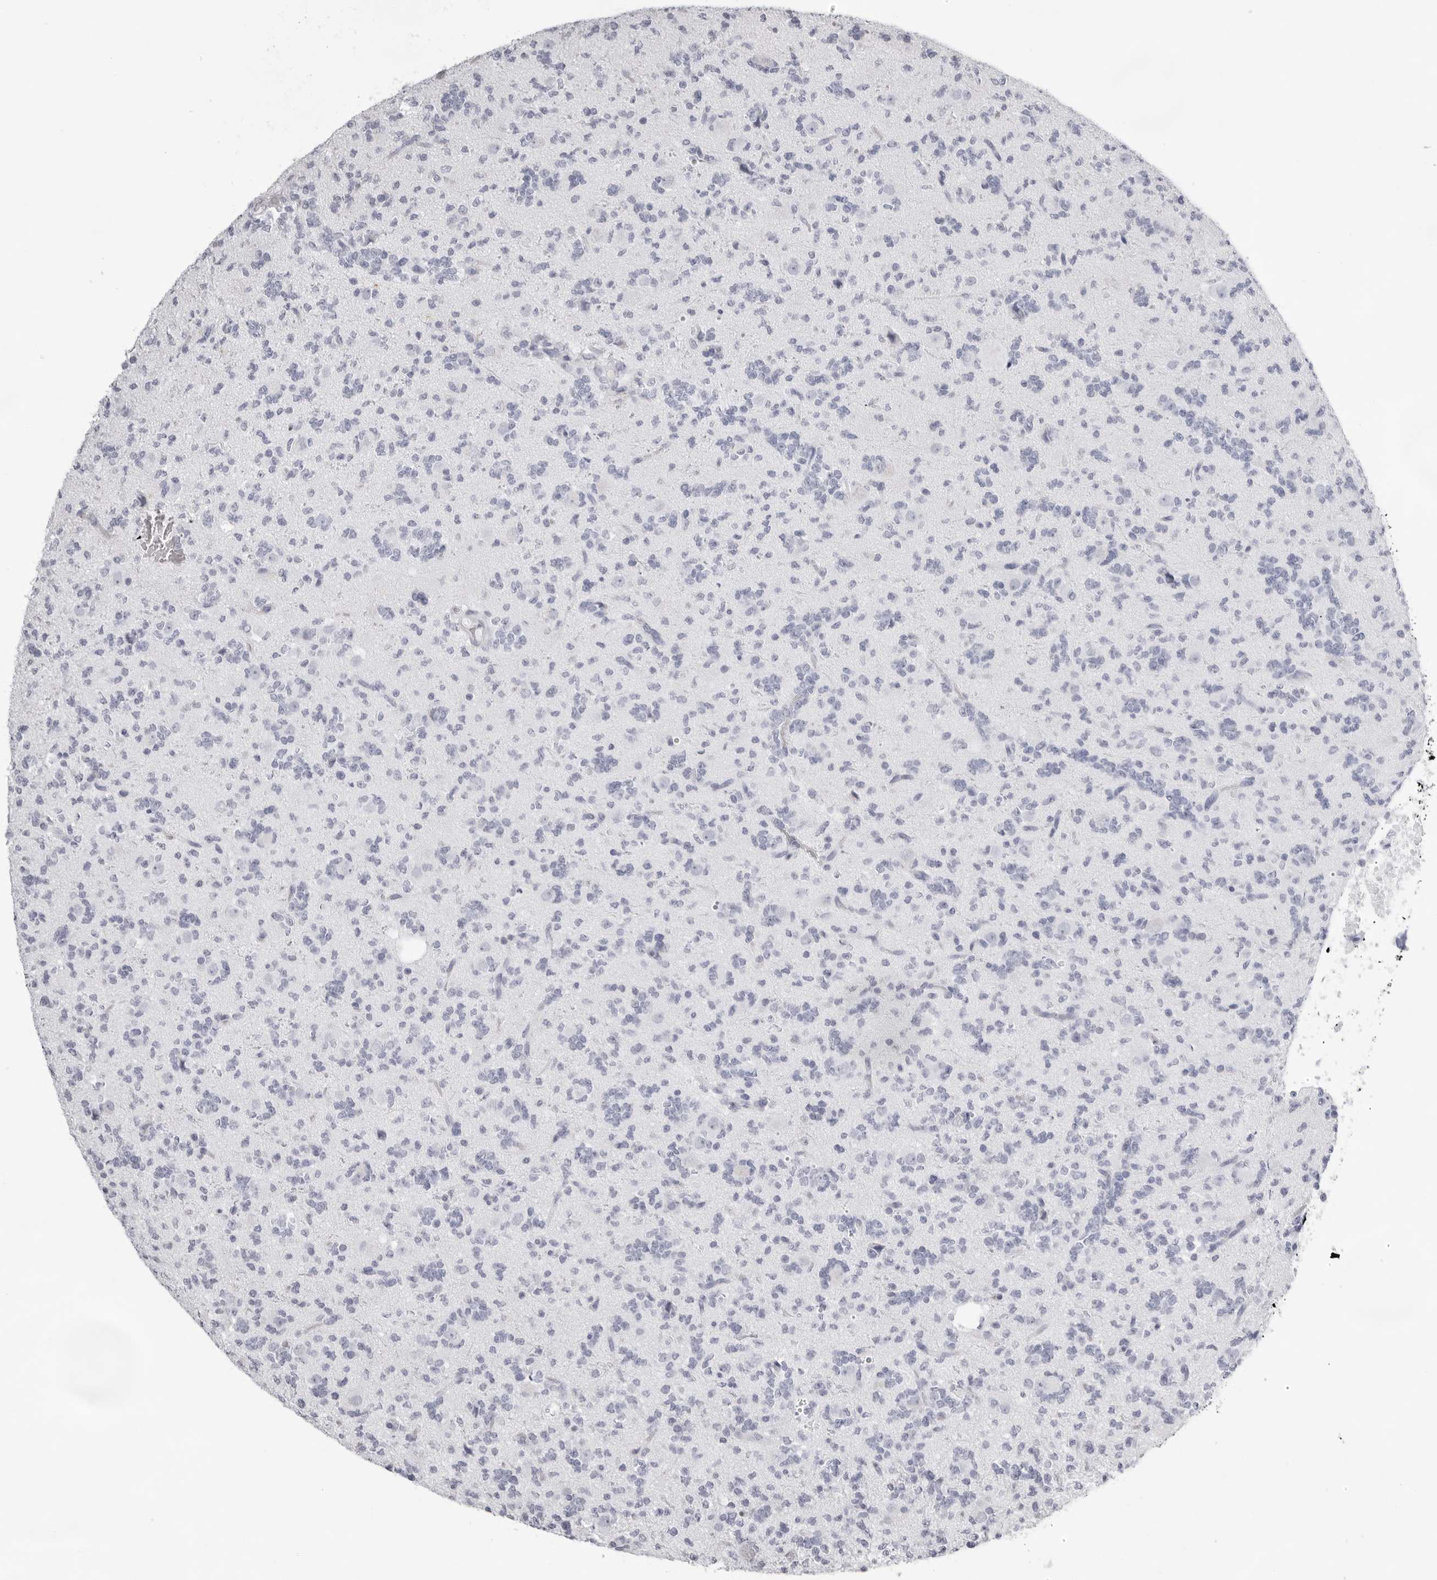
{"staining": {"intensity": "negative", "quantity": "none", "location": "none"}, "tissue": "glioma", "cell_type": "Tumor cells", "image_type": "cancer", "snomed": [{"axis": "morphology", "description": "Glioma, malignant, High grade"}, {"axis": "topography", "description": "Brain"}], "caption": "This is an IHC photomicrograph of high-grade glioma (malignant). There is no positivity in tumor cells.", "gene": "TMOD4", "patient": {"sex": "female", "age": 62}}